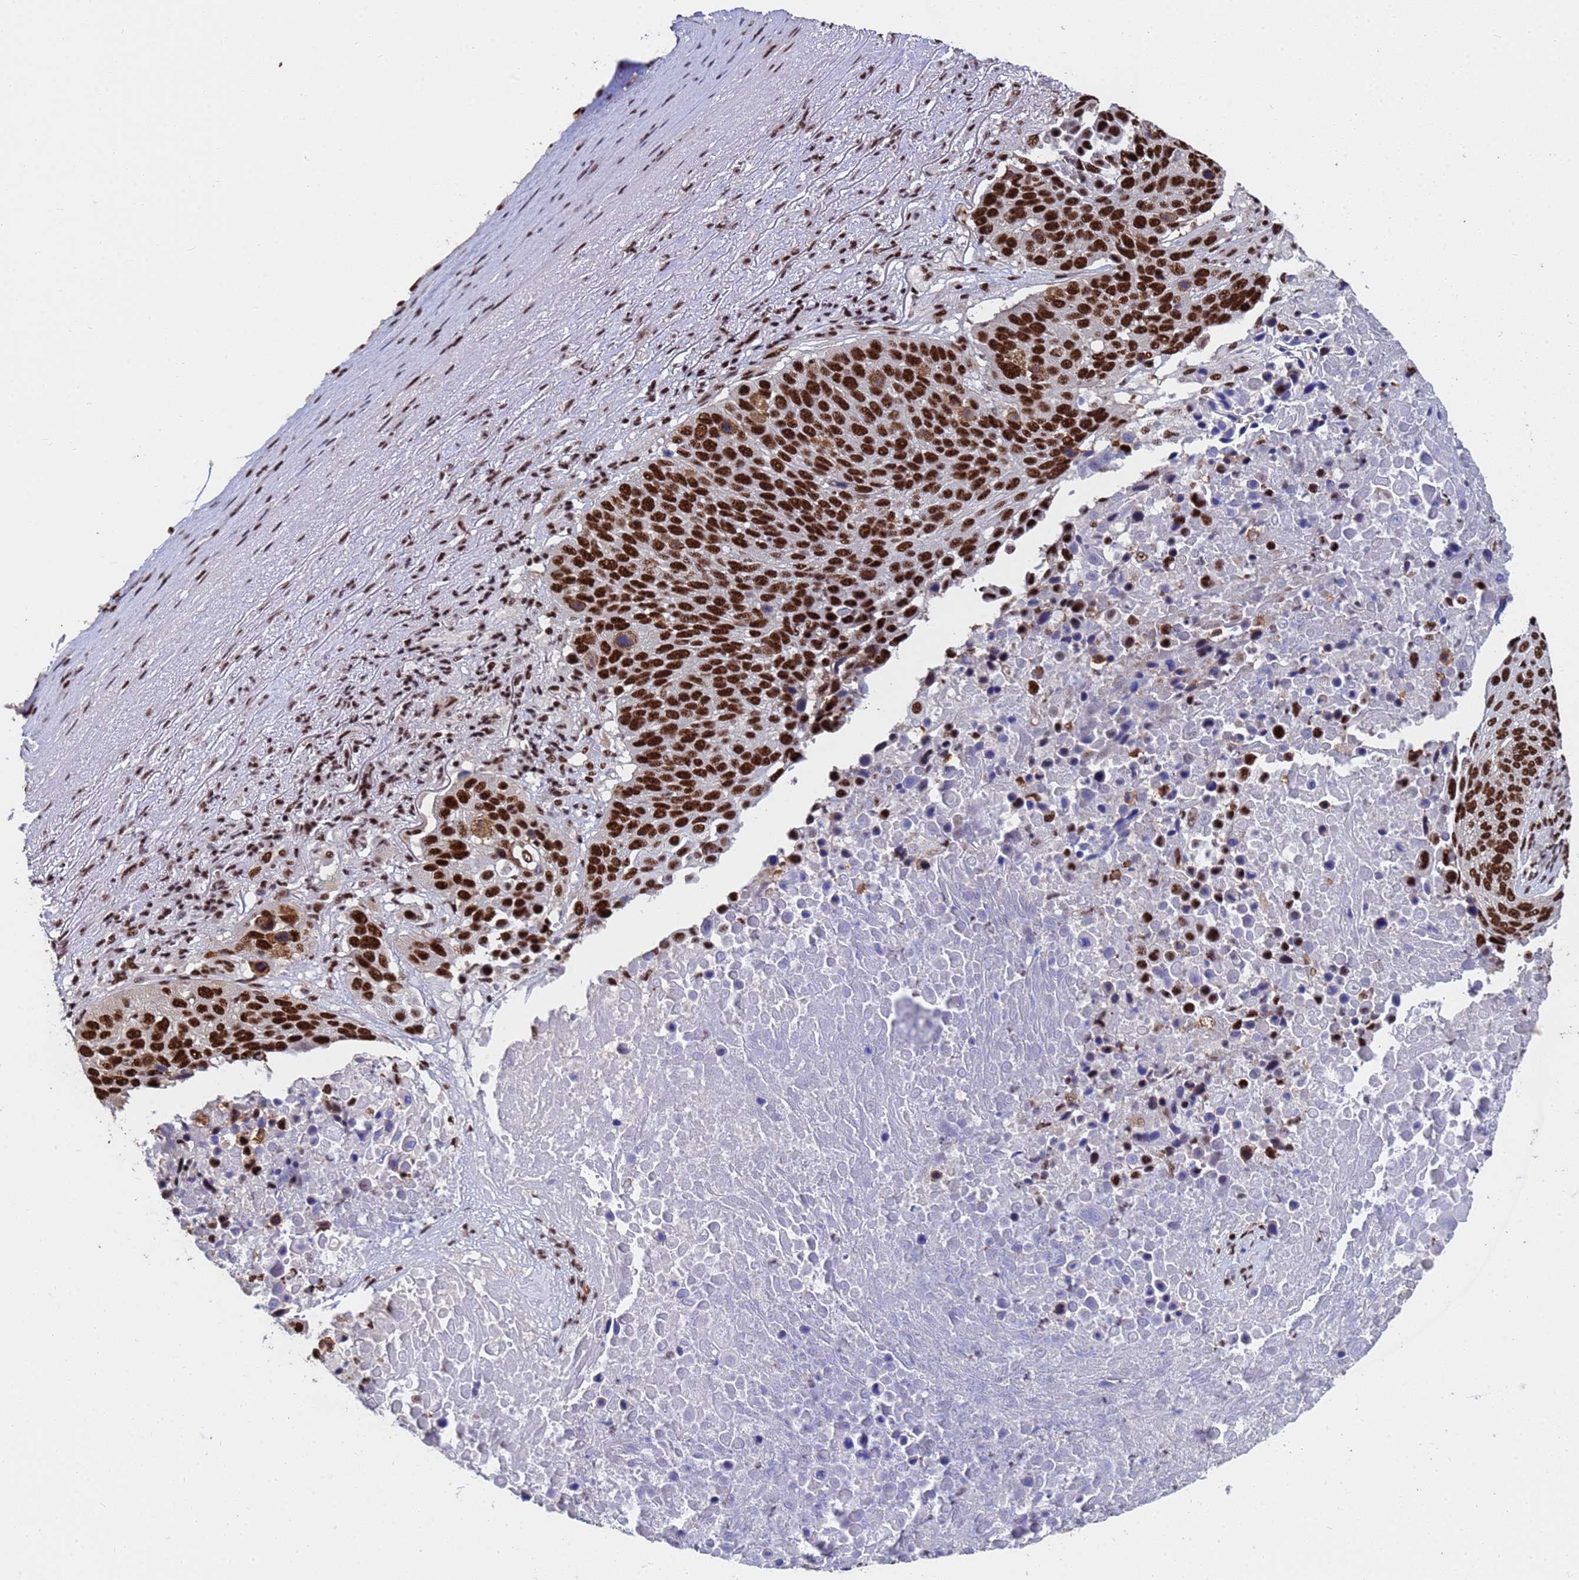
{"staining": {"intensity": "strong", "quantity": ">75%", "location": "nuclear"}, "tissue": "lung cancer", "cell_type": "Tumor cells", "image_type": "cancer", "snomed": [{"axis": "morphology", "description": "Normal tissue, NOS"}, {"axis": "morphology", "description": "Squamous cell carcinoma, NOS"}, {"axis": "topography", "description": "Lymph node"}, {"axis": "topography", "description": "Lung"}], "caption": "Lung cancer (squamous cell carcinoma) stained with a brown dye reveals strong nuclear positive staining in about >75% of tumor cells.", "gene": "SF3B2", "patient": {"sex": "male", "age": 66}}